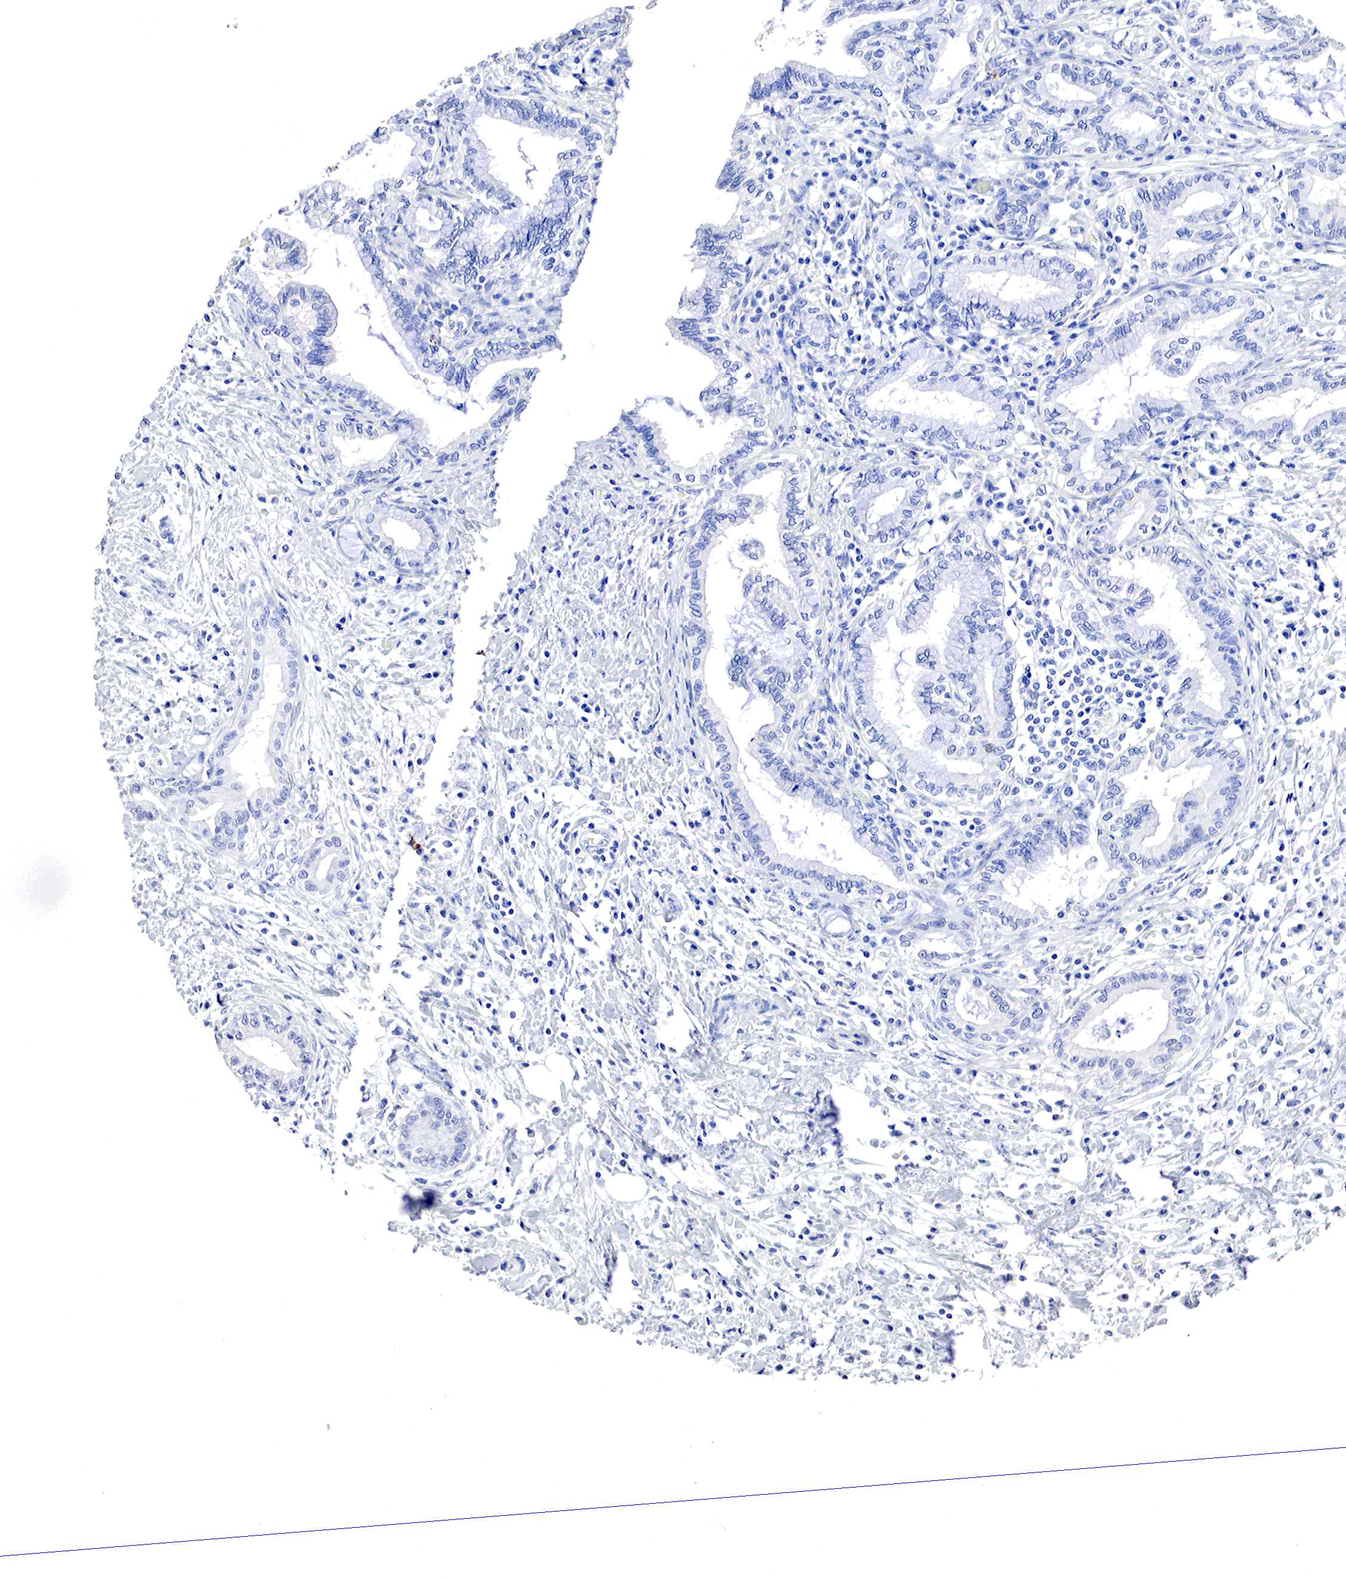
{"staining": {"intensity": "negative", "quantity": "none", "location": "none"}, "tissue": "pancreatic cancer", "cell_type": "Tumor cells", "image_type": "cancer", "snomed": [{"axis": "morphology", "description": "Adenocarcinoma, NOS"}, {"axis": "topography", "description": "Pancreas"}], "caption": "An IHC image of pancreatic cancer (adenocarcinoma) is shown. There is no staining in tumor cells of pancreatic cancer (adenocarcinoma).", "gene": "OTC", "patient": {"sex": "female", "age": 64}}